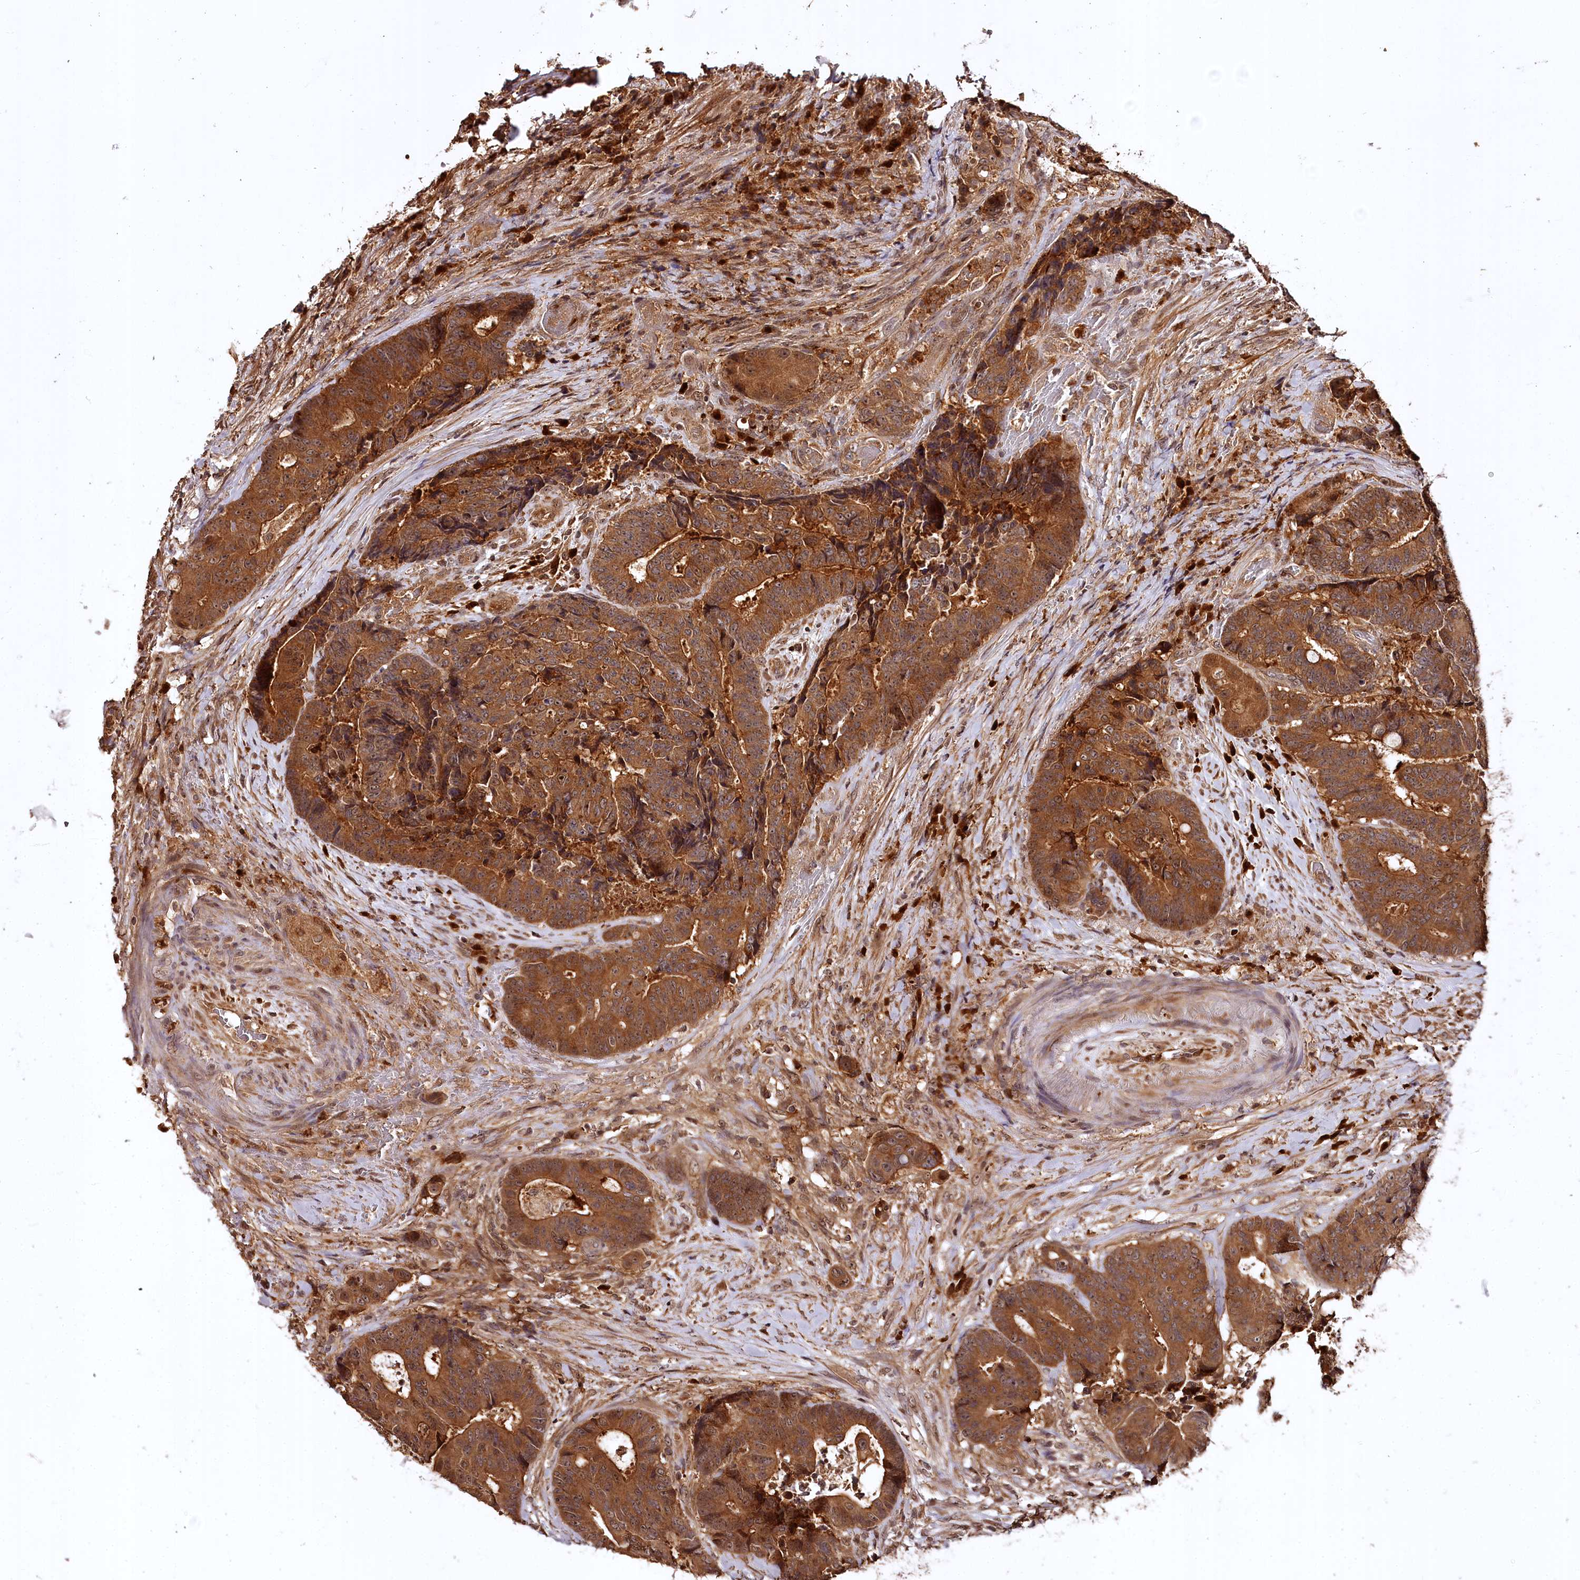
{"staining": {"intensity": "strong", "quantity": ">75%", "location": "cytoplasmic/membranous"}, "tissue": "colorectal cancer", "cell_type": "Tumor cells", "image_type": "cancer", "snomed": [{"axis": "morphology", "description": "Adenocarcinoma, NOS"}, {"axis": "topography", "description": "Rectum"}], "caption": "High-power microscopy captured an IHC micrograph of colorectal cancer, revealing strong cytoplasmic/membranous positivity in about >75% of tumor cells.", "gene": "TTC12", "patient": {"sex": "male", "age": 69}}